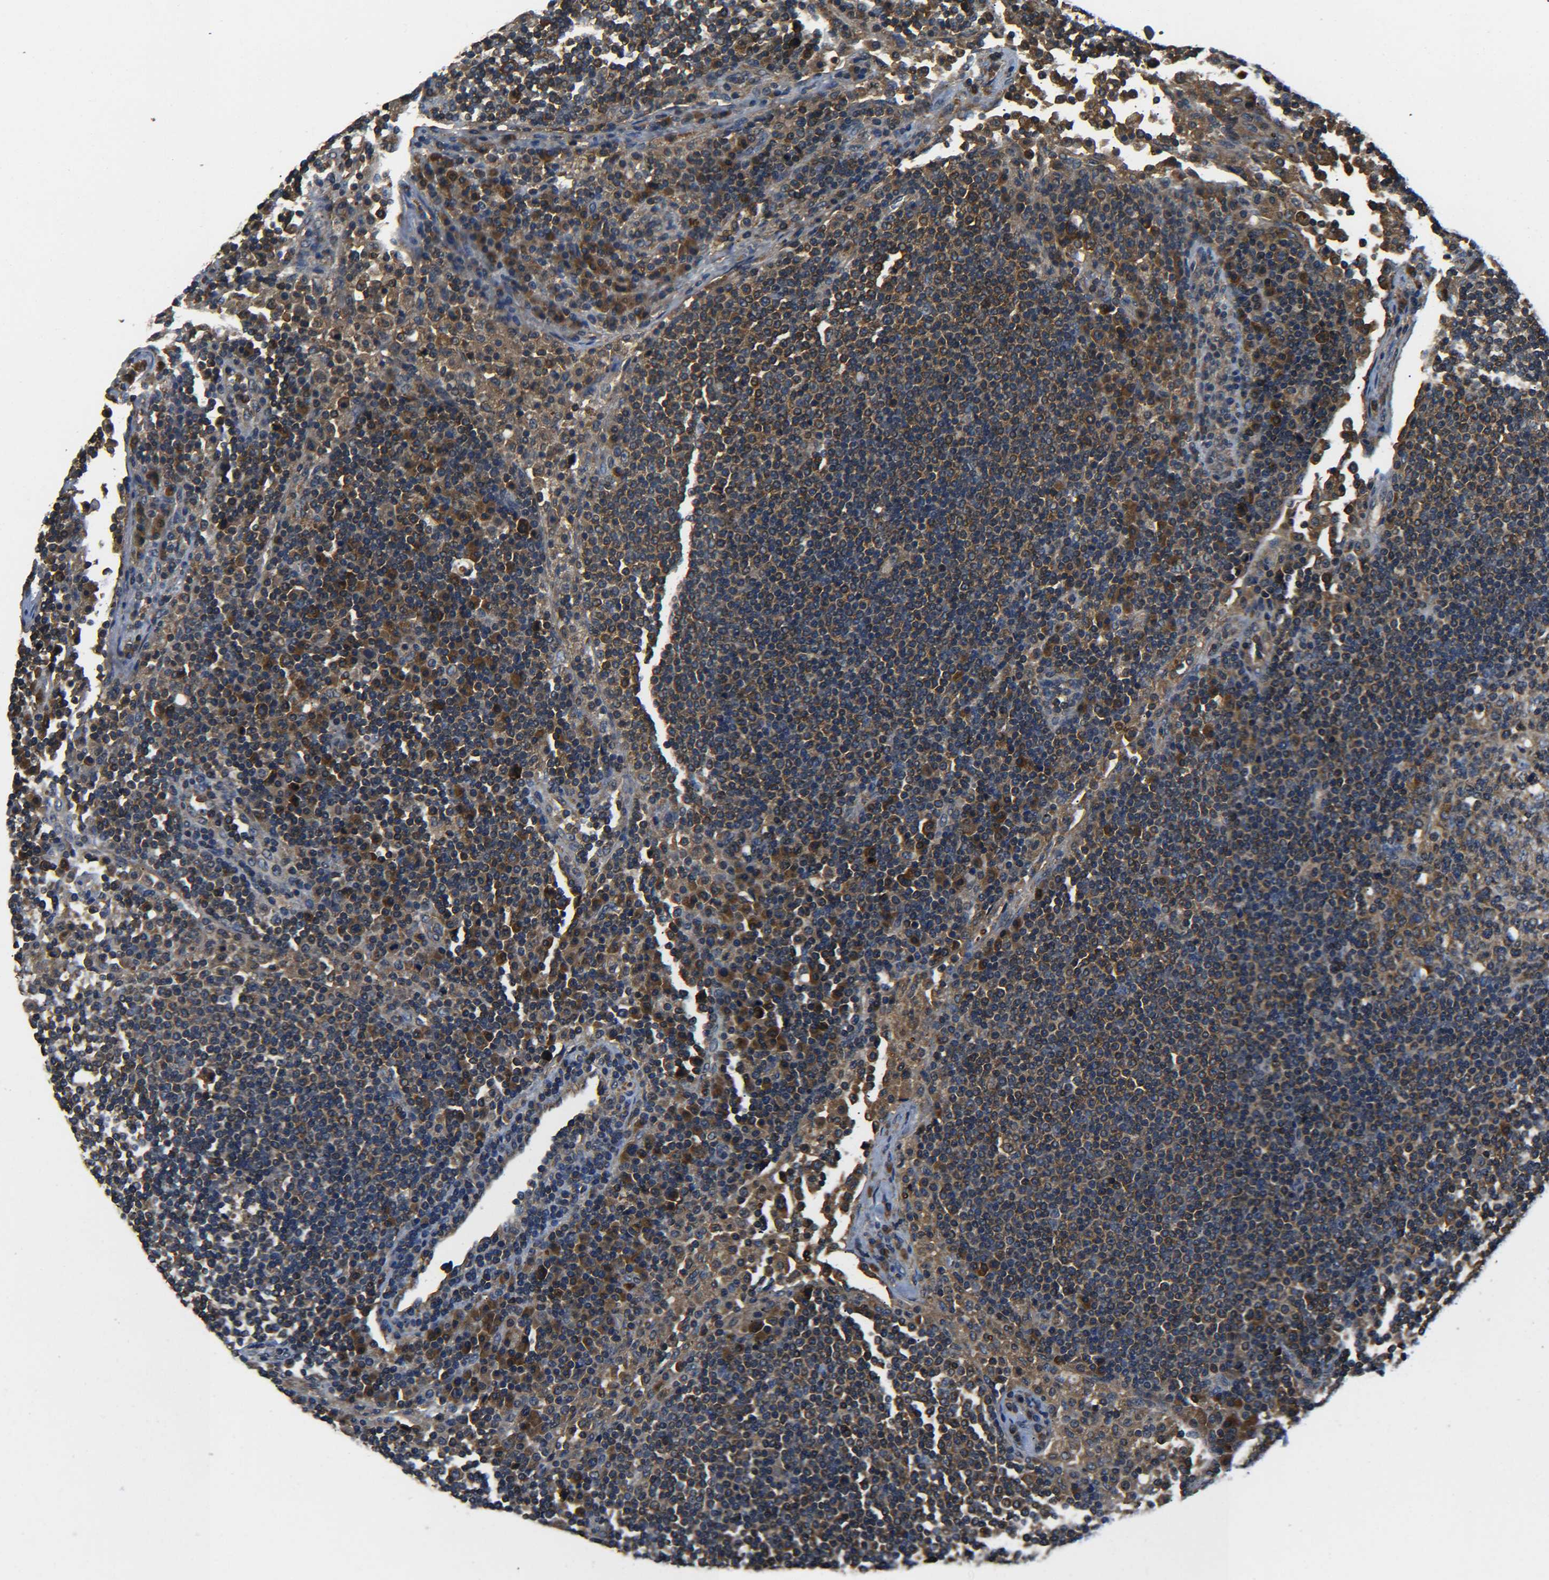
{"staining": {"intensity": "strong", "quantity": "25%-75%", "location": "cytoplasmic/membranous"}, "tissue": "lymph node", "cell_type": "Germinal center cells", "image_type": "normal", "snomed": [{"axis": "morphology", "description": "Normal tissue, NOS"}, {"axis": "topography", "description": "Lymph node"}], "caption": "Immunohistochemistry of normal lymph node reveals high levels of strong cytoplasmic/membranous staining in approximately 25%-75% of germinal center cells.", "gene": "PREB", "patient": {"sex": "female", "age": 53}}